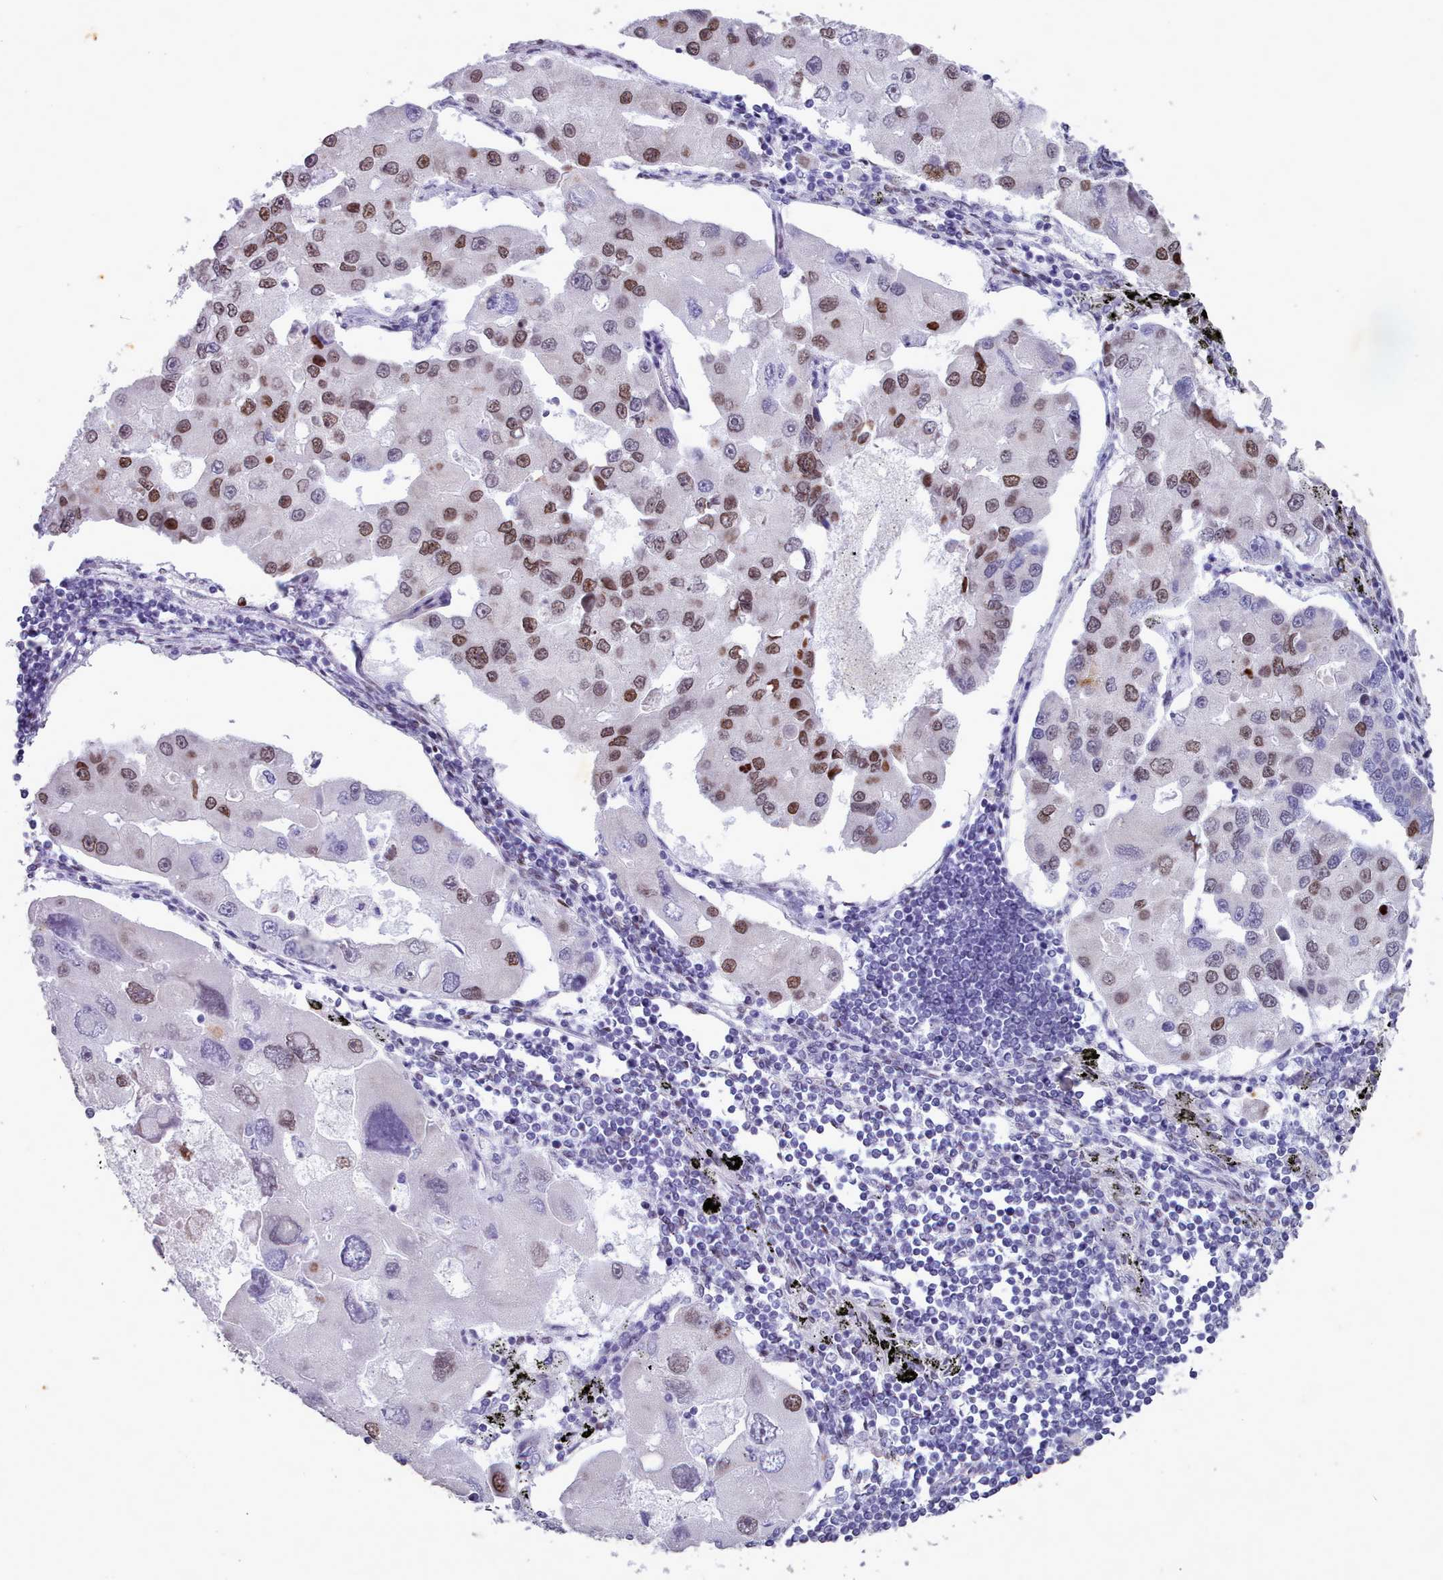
{"staining": {"intensity": "moderate", "quantity": "25%-75%", "location": "nuclear"}, "tissue": "lung cancer", "cell_type": "Tumor cells", "image_type": "cancer", "snomed": [{"axis": "morphology", "description": "Adenocarcinoma, NOS"}, {"axis": "topography", "description": "Lung"}], "caption": "IHC (DAB) staining of human lung cancer (adenocarcinoma) reveals moderate nuclear protein staining in approximately 25%-75% of tumor cells. Using DAB (3,3'-diaminobenzidine) (brown) and hematoxylin (blue) stains, captured at high magnification using brightfield microscopy.", "gene": "KCNT2", "patient": {"sex": "female", "age": 54}}